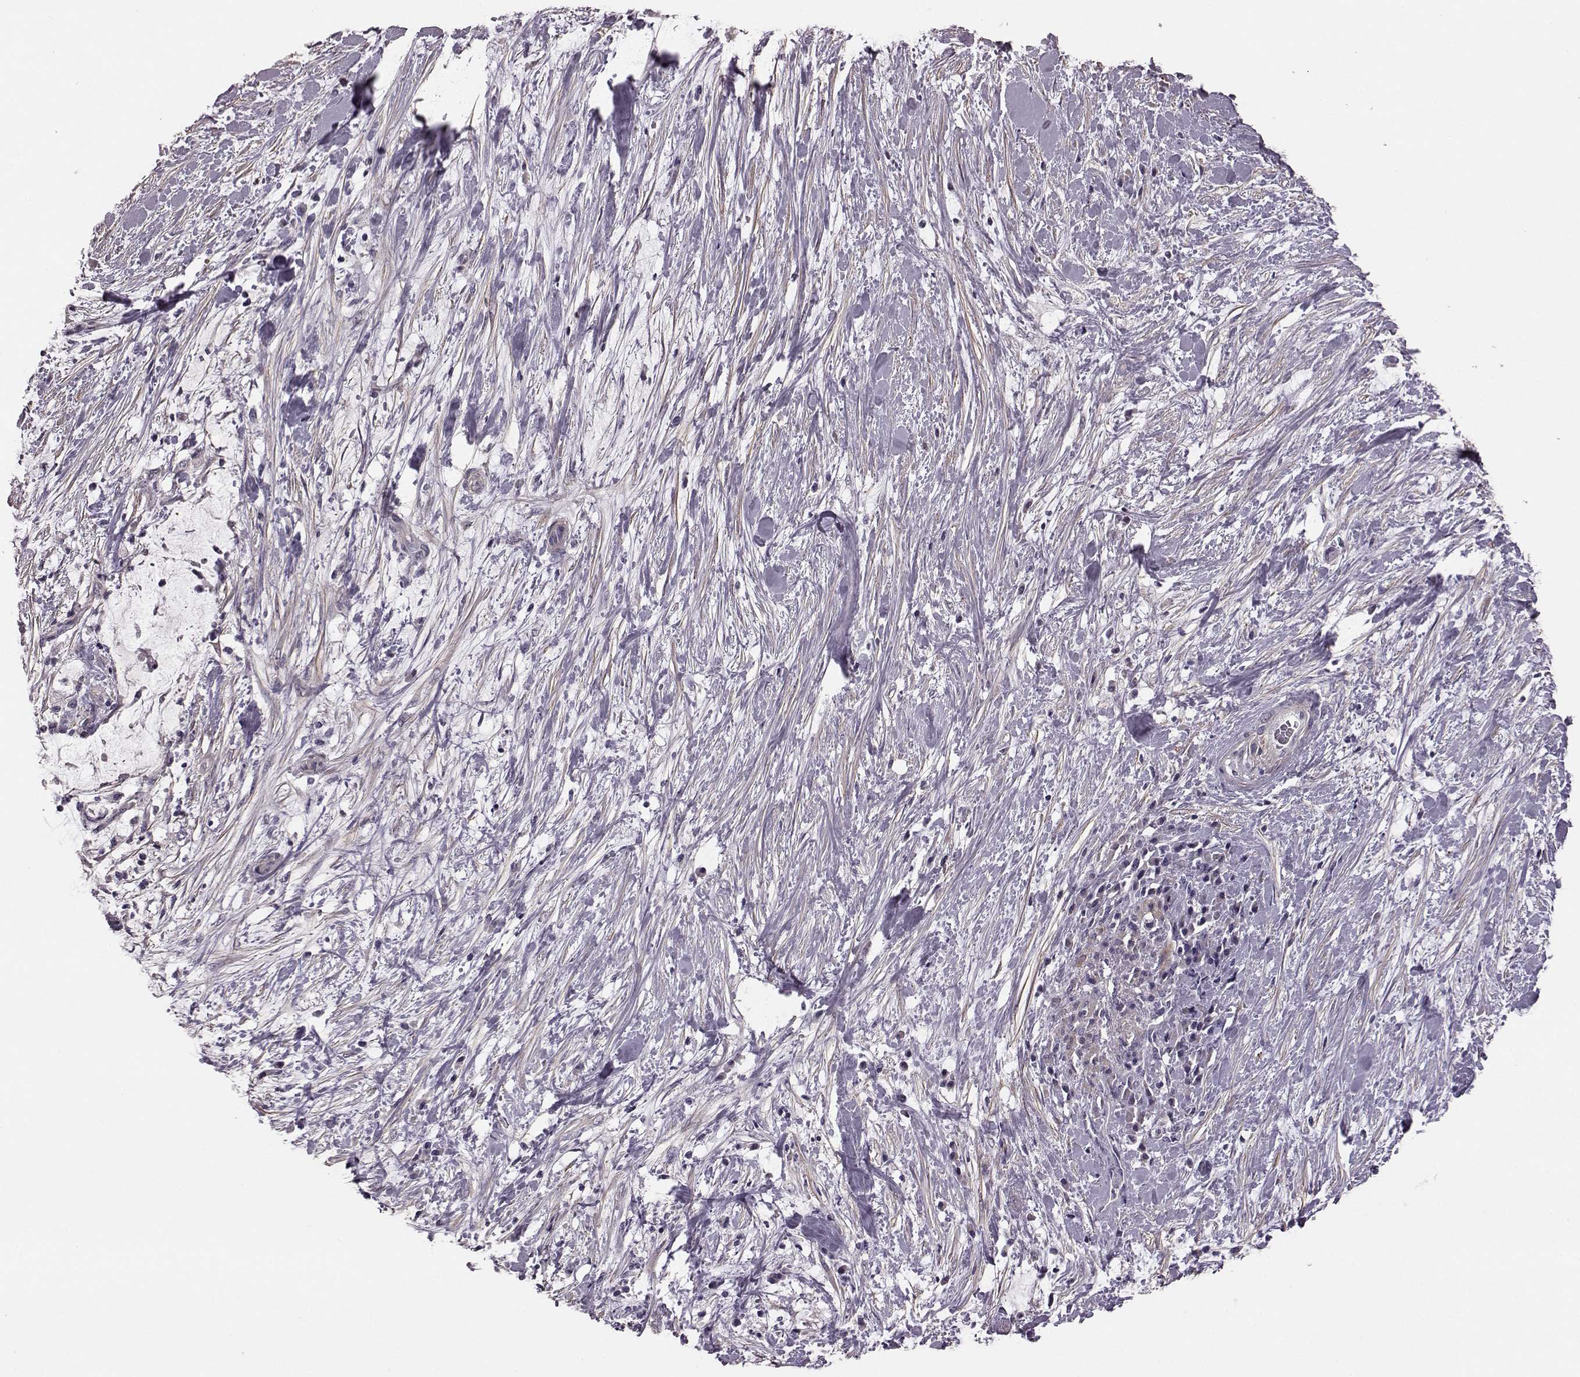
{"staining": {"intensity": "negative", "quantity": "none", "location": "none"}, "tissue": "liver cancer", "cell_type": "Tumor cells", "image_type": "cancer", "snomed": [{"axis": "morphology", "description": "Cholangiocarcinoma"}, {"axis": "topography", "description": "Liver"}], "caption": "This image is of liver cancer stained with immunohistochemistry (IHC) to label a protein in brown with the nuclei are counter-stained blue. There is no expression in tumor cells.", "gene": "GRK1", "patient": {"sex": "female", "age": 73}}